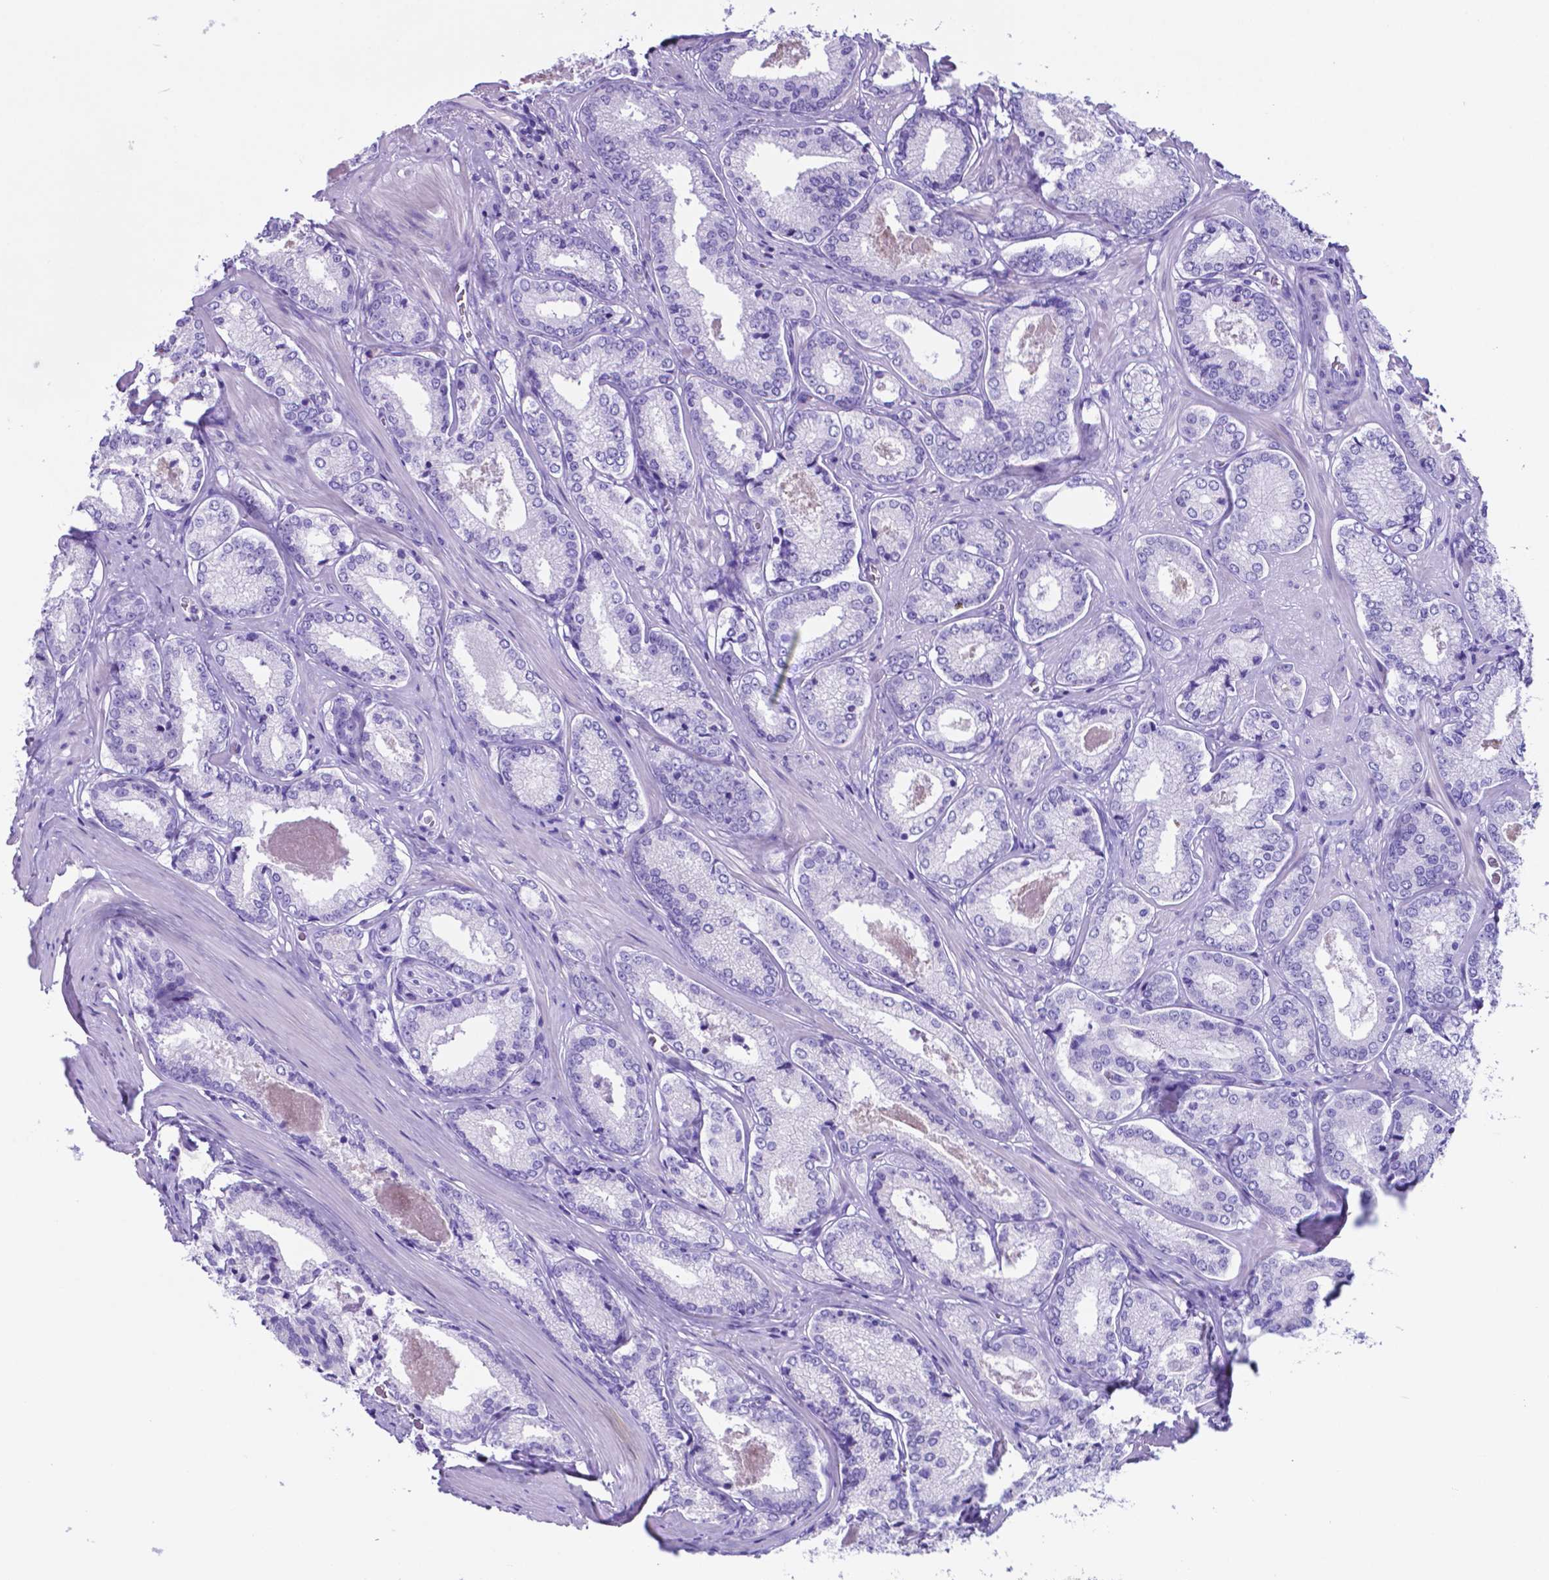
{"staining": {"intensity": "negative", "quantity": "none", "location": "none"}, "tissue": "prostate cancer", "cell_type": "Tumor cells", "image_type": "cancer", "snomed": [{"axis": "morphology", "description": "Adenocarcinoma, Low grade"}, {"axis": "topography", "description": "Prostate"}], "caption": "An image of human prostate cancer (low-grade adenocarcinoma) is negative for staining in tumor cells.", "gene": "DNAAF8", "patient": {"sex": "male", "age": 56}}